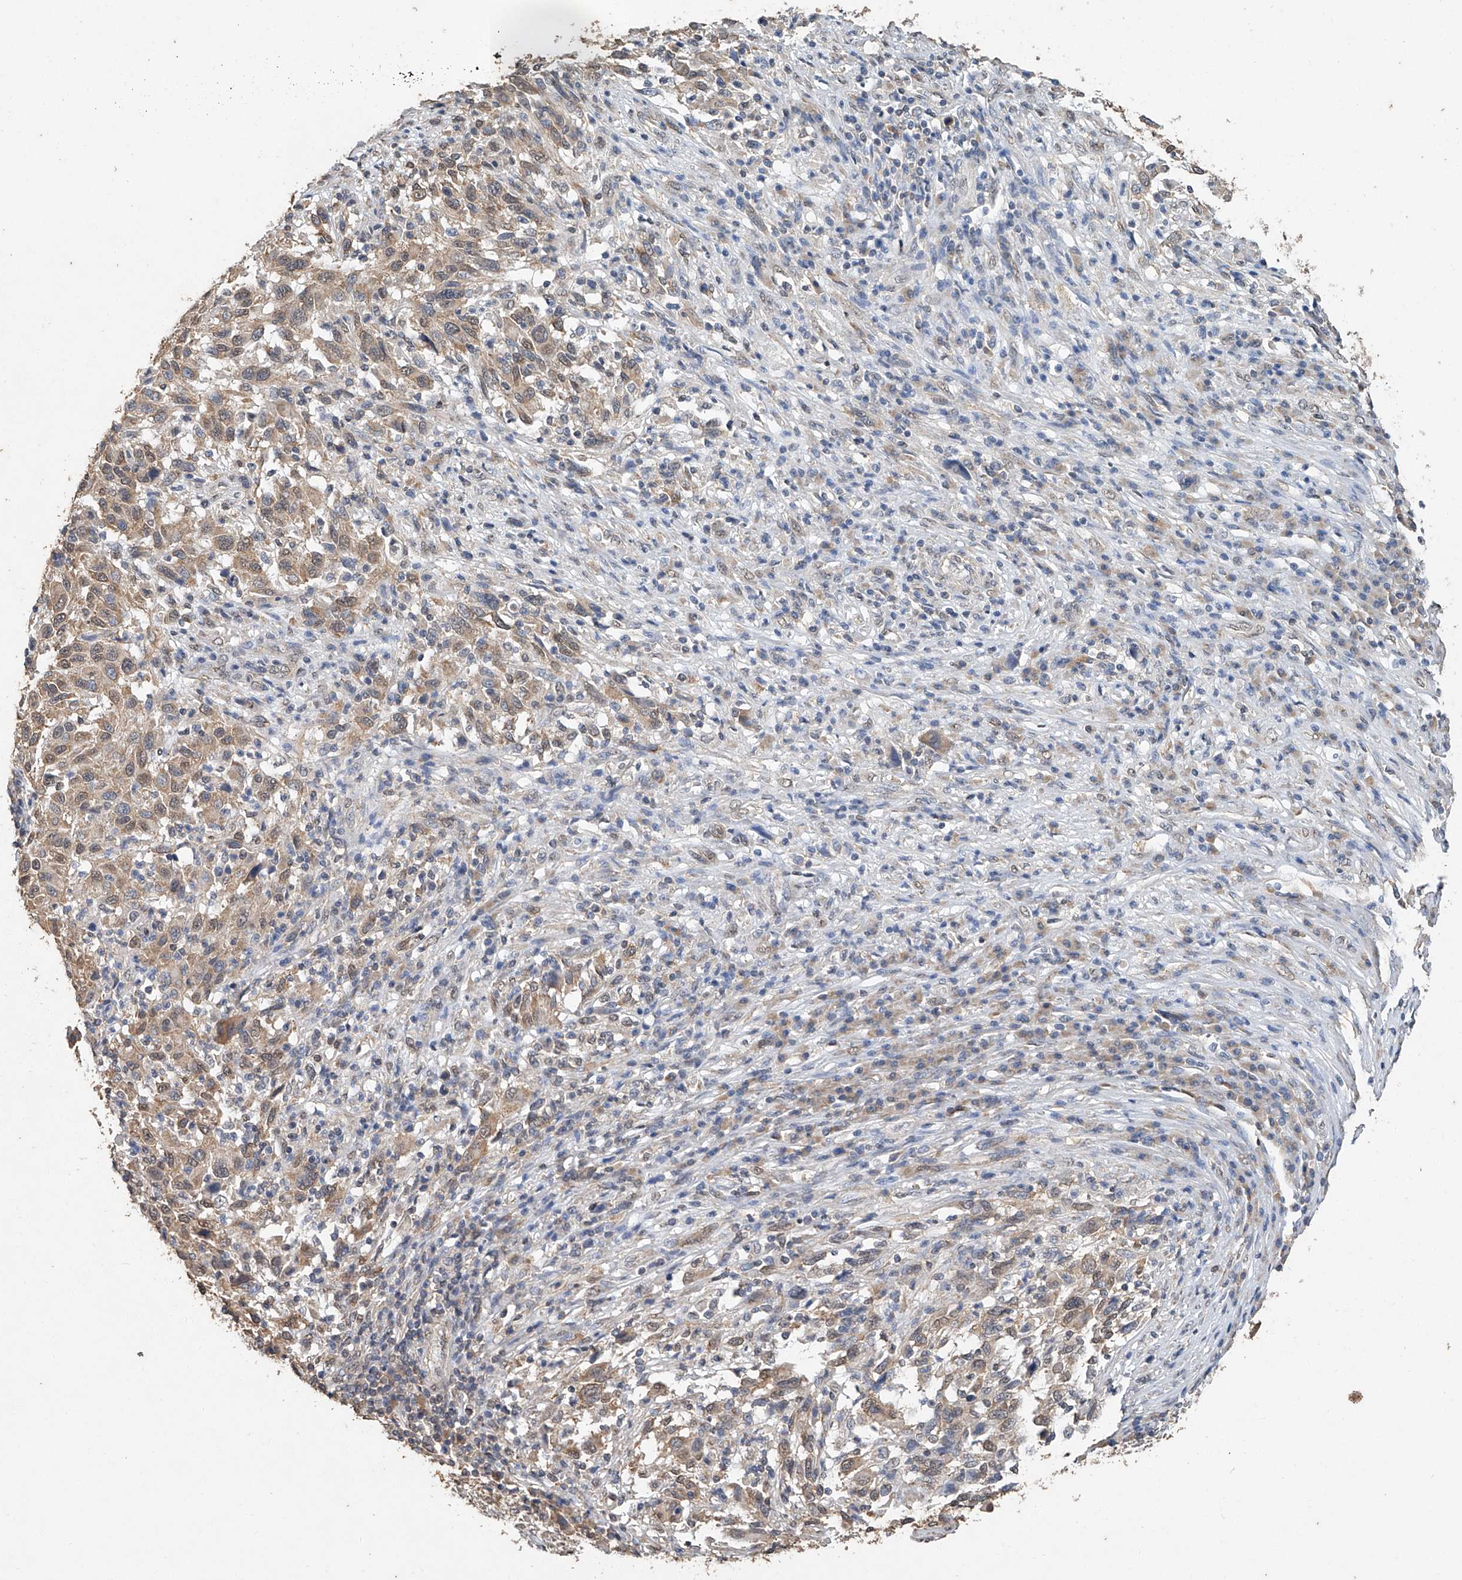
{"staining": {"intensity": "weak", "quantity": ">75%", "location": "cytoplasmic/membranous"}, "tissue": "melanoma", "cell_type": "Tumor cells", "image_type": "cancer", "snomed": [{"axis": "morphology", "description": "Malignant melanoma, Metastatic site"}, {"axis": "topography", "description": "Lymph node"}], "caption": "This image demonstrates melanoma stained with IHC to label a protein in brown. The cytoplasmic/membranous of tumor cells show weak positivity for the protein. Nuclei are counter-stained blue.", "gene": "CERS4", "patient": {"sex": "male", "age": 61}}